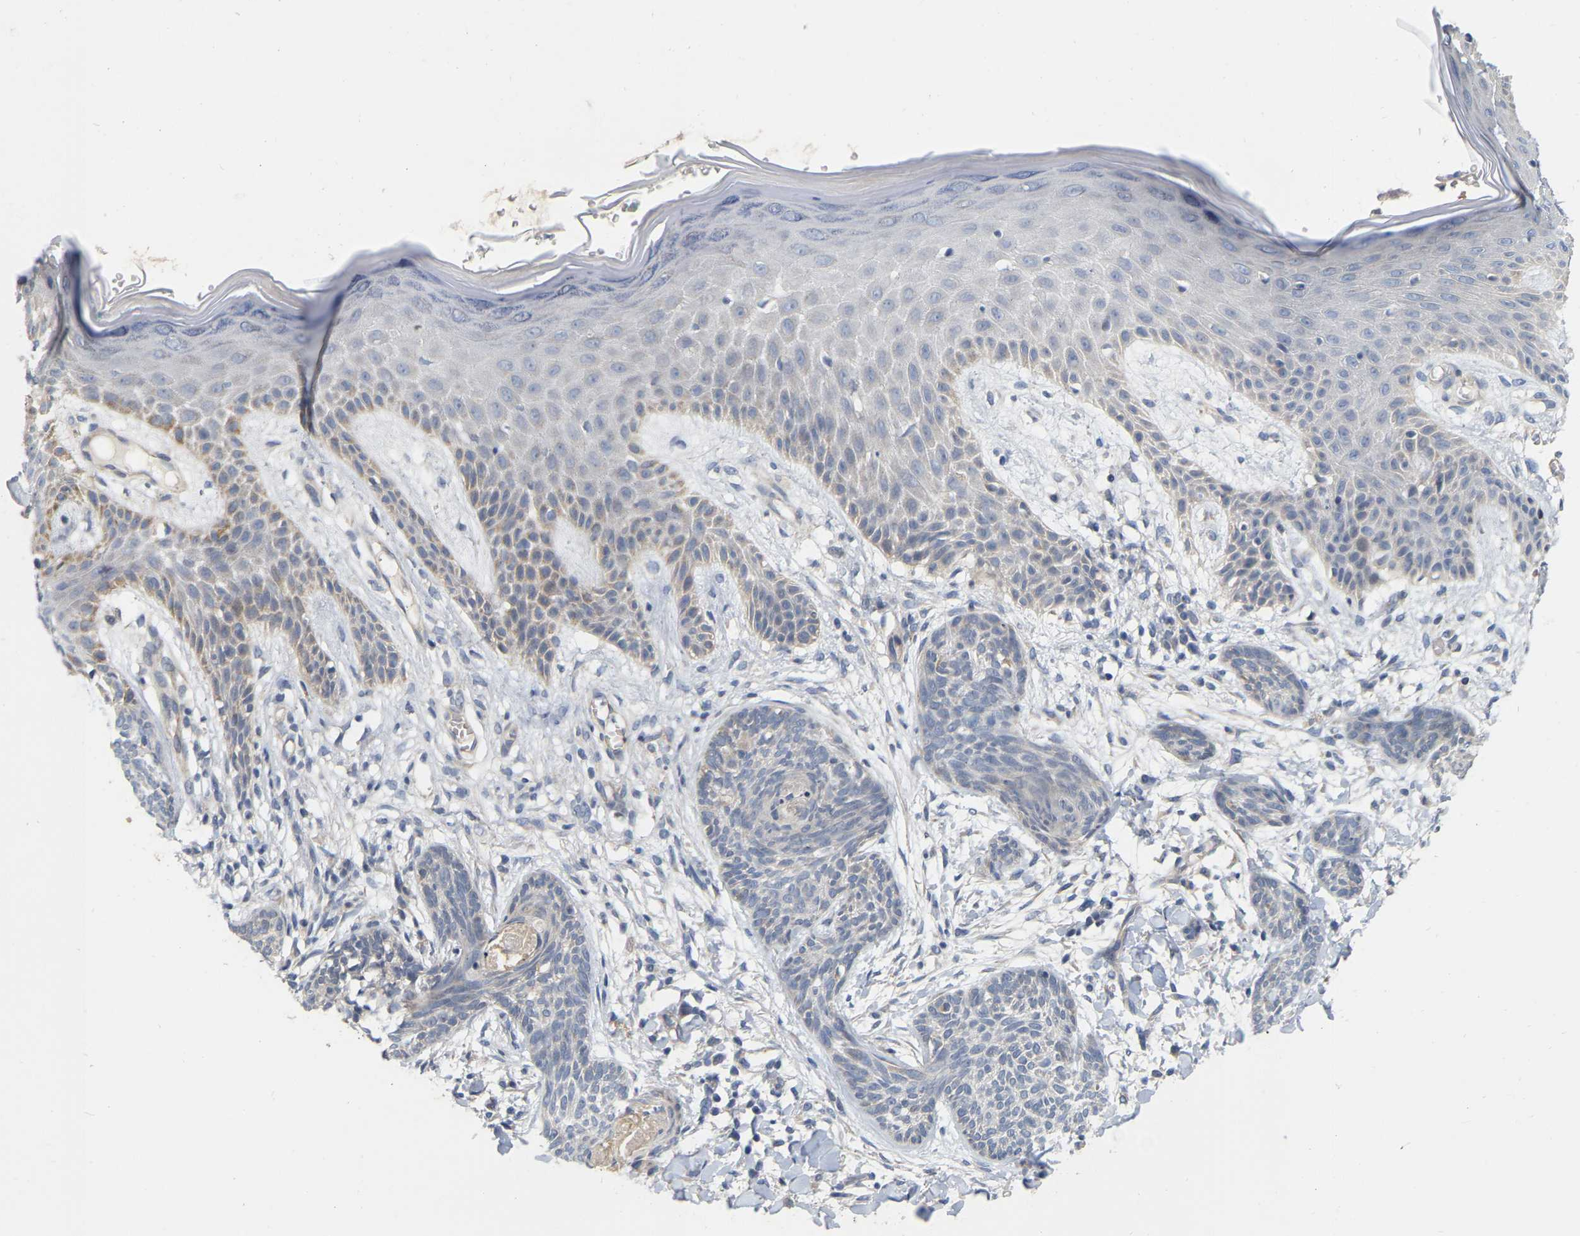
{"staining": {"intensity": "negative", "quantity": "none", "location": "none"}, "tissue": "skin cancer", "cell_type": "Tumor cells", "image_type": "cancer", "snomed": [{"axis": "morphology", "description": "Basal cell carcinoma"}, {"axis": "topography", "description": "Skin"}], "caption": "Human skin cancer stained for a protein using immunohistochemistry shows no positivity in tumor cells.", "gene": "SSH1", "patient": {"sex": "female", "age": 59}}